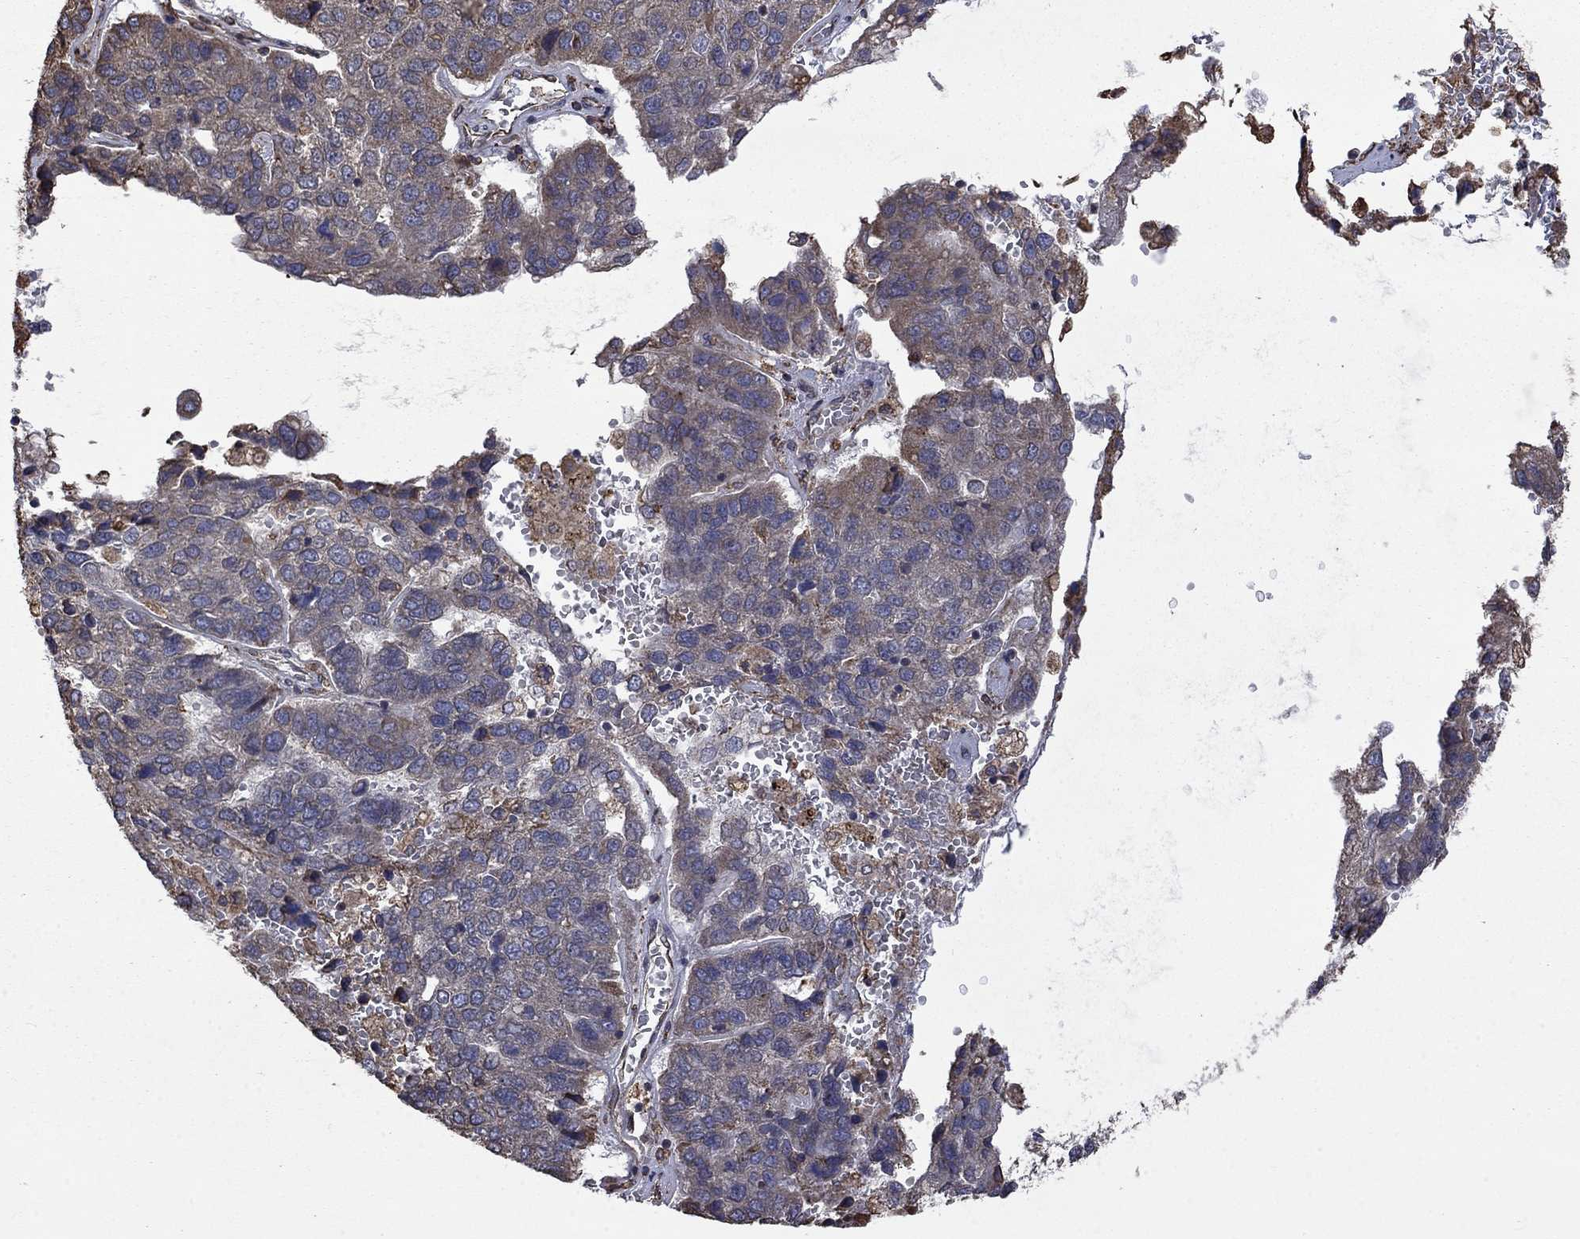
{"staining": {"intensity": "moderate", "quantity": "<25%", "location": "cytoplasmic/membranous"}, "tissue": "pancreatic cancer", "cell_type": "Tumor cells", "image_type": "cancer", "snomed": [{"axis": "morphology", "description": "Adenocarcinoma, NOS"}, {"axis": "topography", "description": "Pancreas"}], "caption": "Moderate cytoplasmic/membranous staining is present in about <25% of tumor cells in pancreatic cancer.", "gene": "ESRRA", "patient": {"sex": "female", "age": 61}}